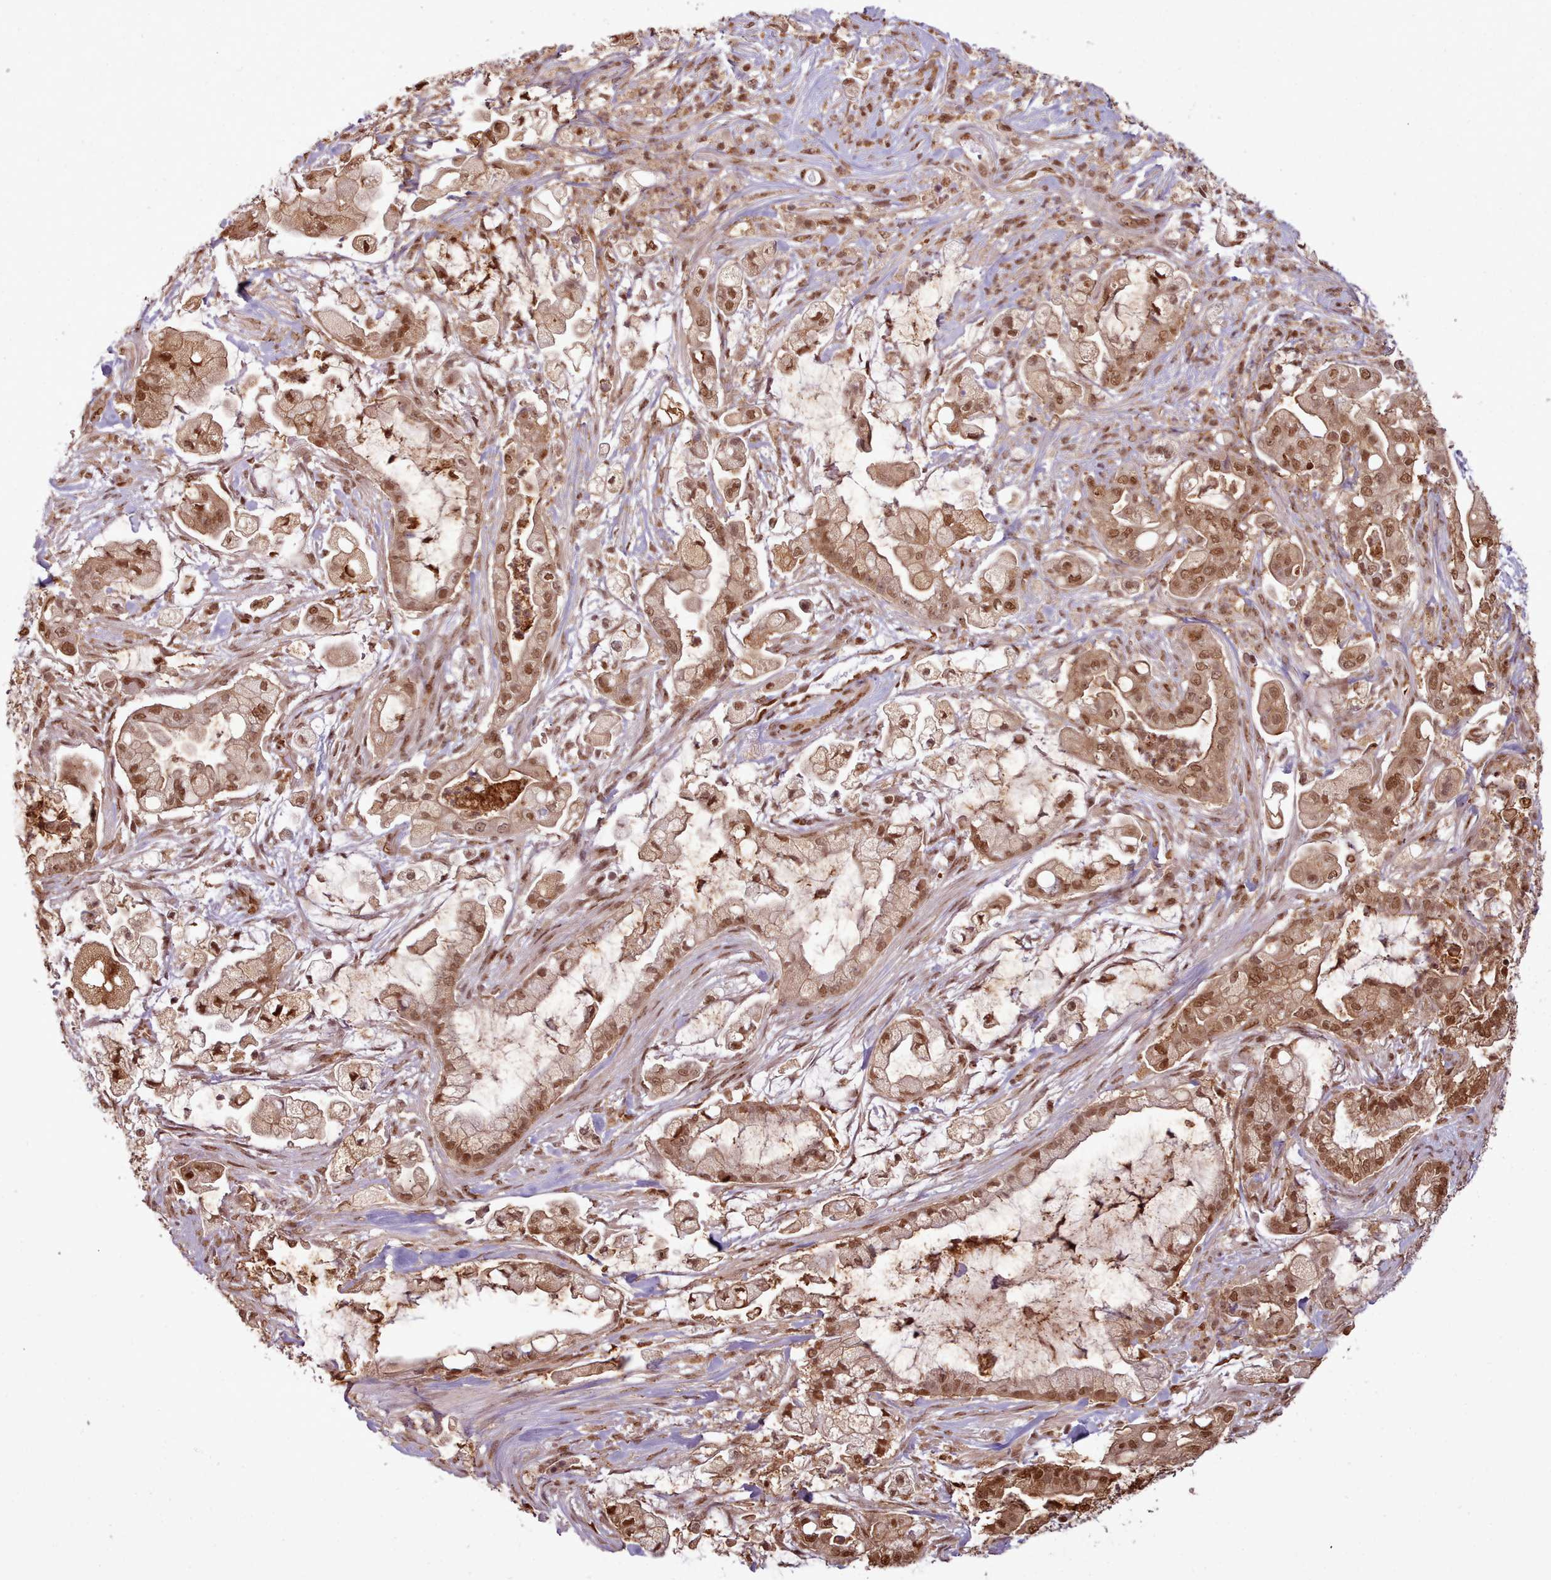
{"staining": {"intensity": "moderate", "quantity": ">75%", "location": "cytoplasmic/membranous,nuclear"}, "tissue": "pancreatic cancer", "cell_type": "Tumor cells", "image_type": "cancer", "snomed": [{"axis": "morphology", "description": "Adenocarcinoma, NOS"}, {"axis": "topography", "description": "Pancreas"}], "caption": "About >75% of tumor cells in pancreatic adenocarcinoma display moderate cytoplasmic/membranous and nuclear protein expression as visualized by brown immunohistochemical staining.", "gene": "RPS27A", "patient": {"sex": "female", "age": 69}}